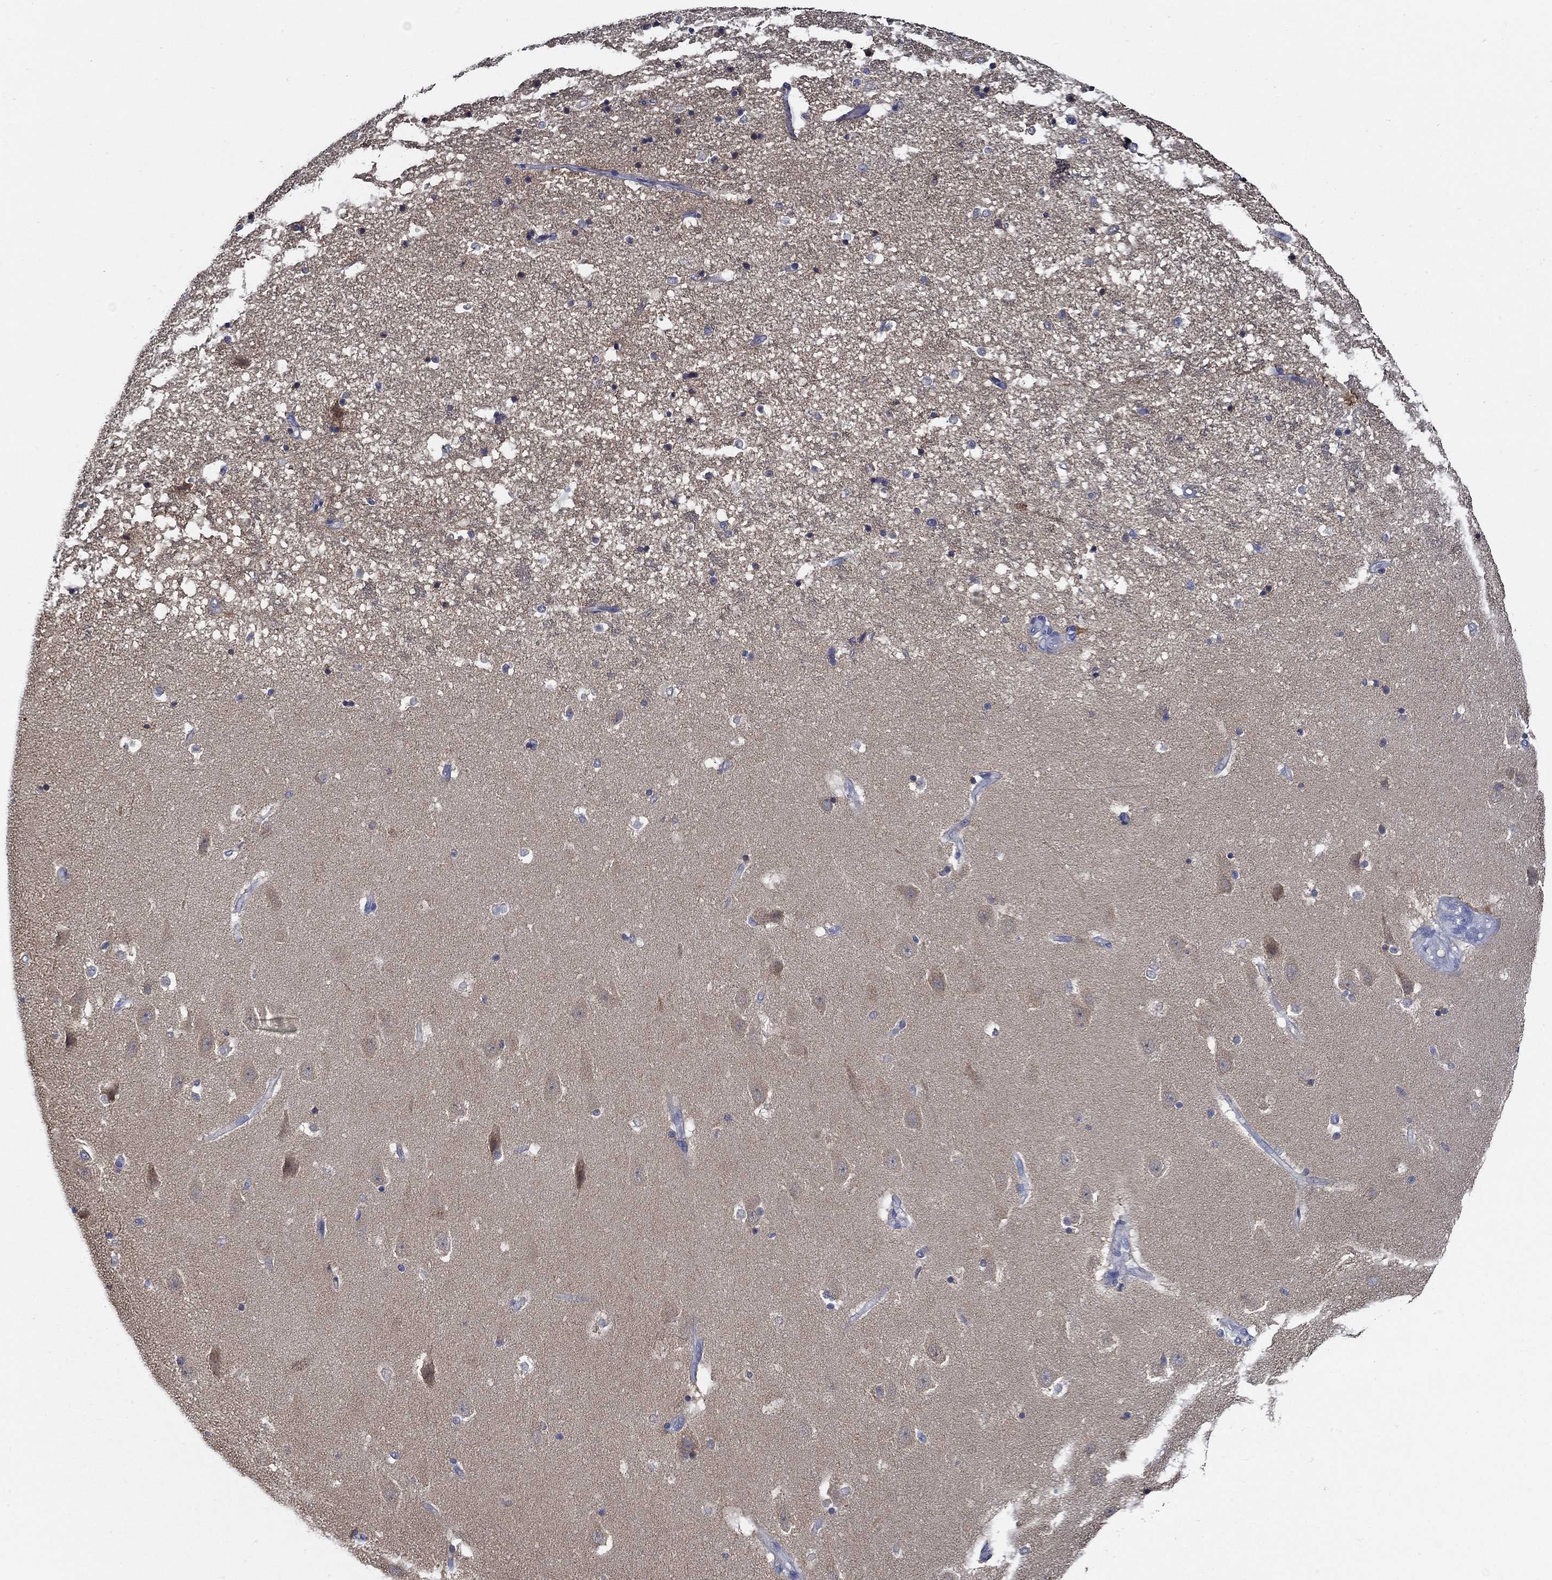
{"staining": {"intensity": "negative", "quantity": "none", "location": "none"}, "tissue": "hippocampus", "cell_type": "Glial cells", "image_type": "normal", "snomed": [{"axis": "morphology", "description": "Normal tissue, NOS"}, {"axis": "topography", "description": "Hippocampus"}], "caption": "The immunohistochemistry (IHC) photomicrograph has no significant staining in glial cells of hippocampus. (DAB IHC with hematoxylin counter stain).", "gene": "DOCK3", "patient": {"sex": "male", "age": 49}}